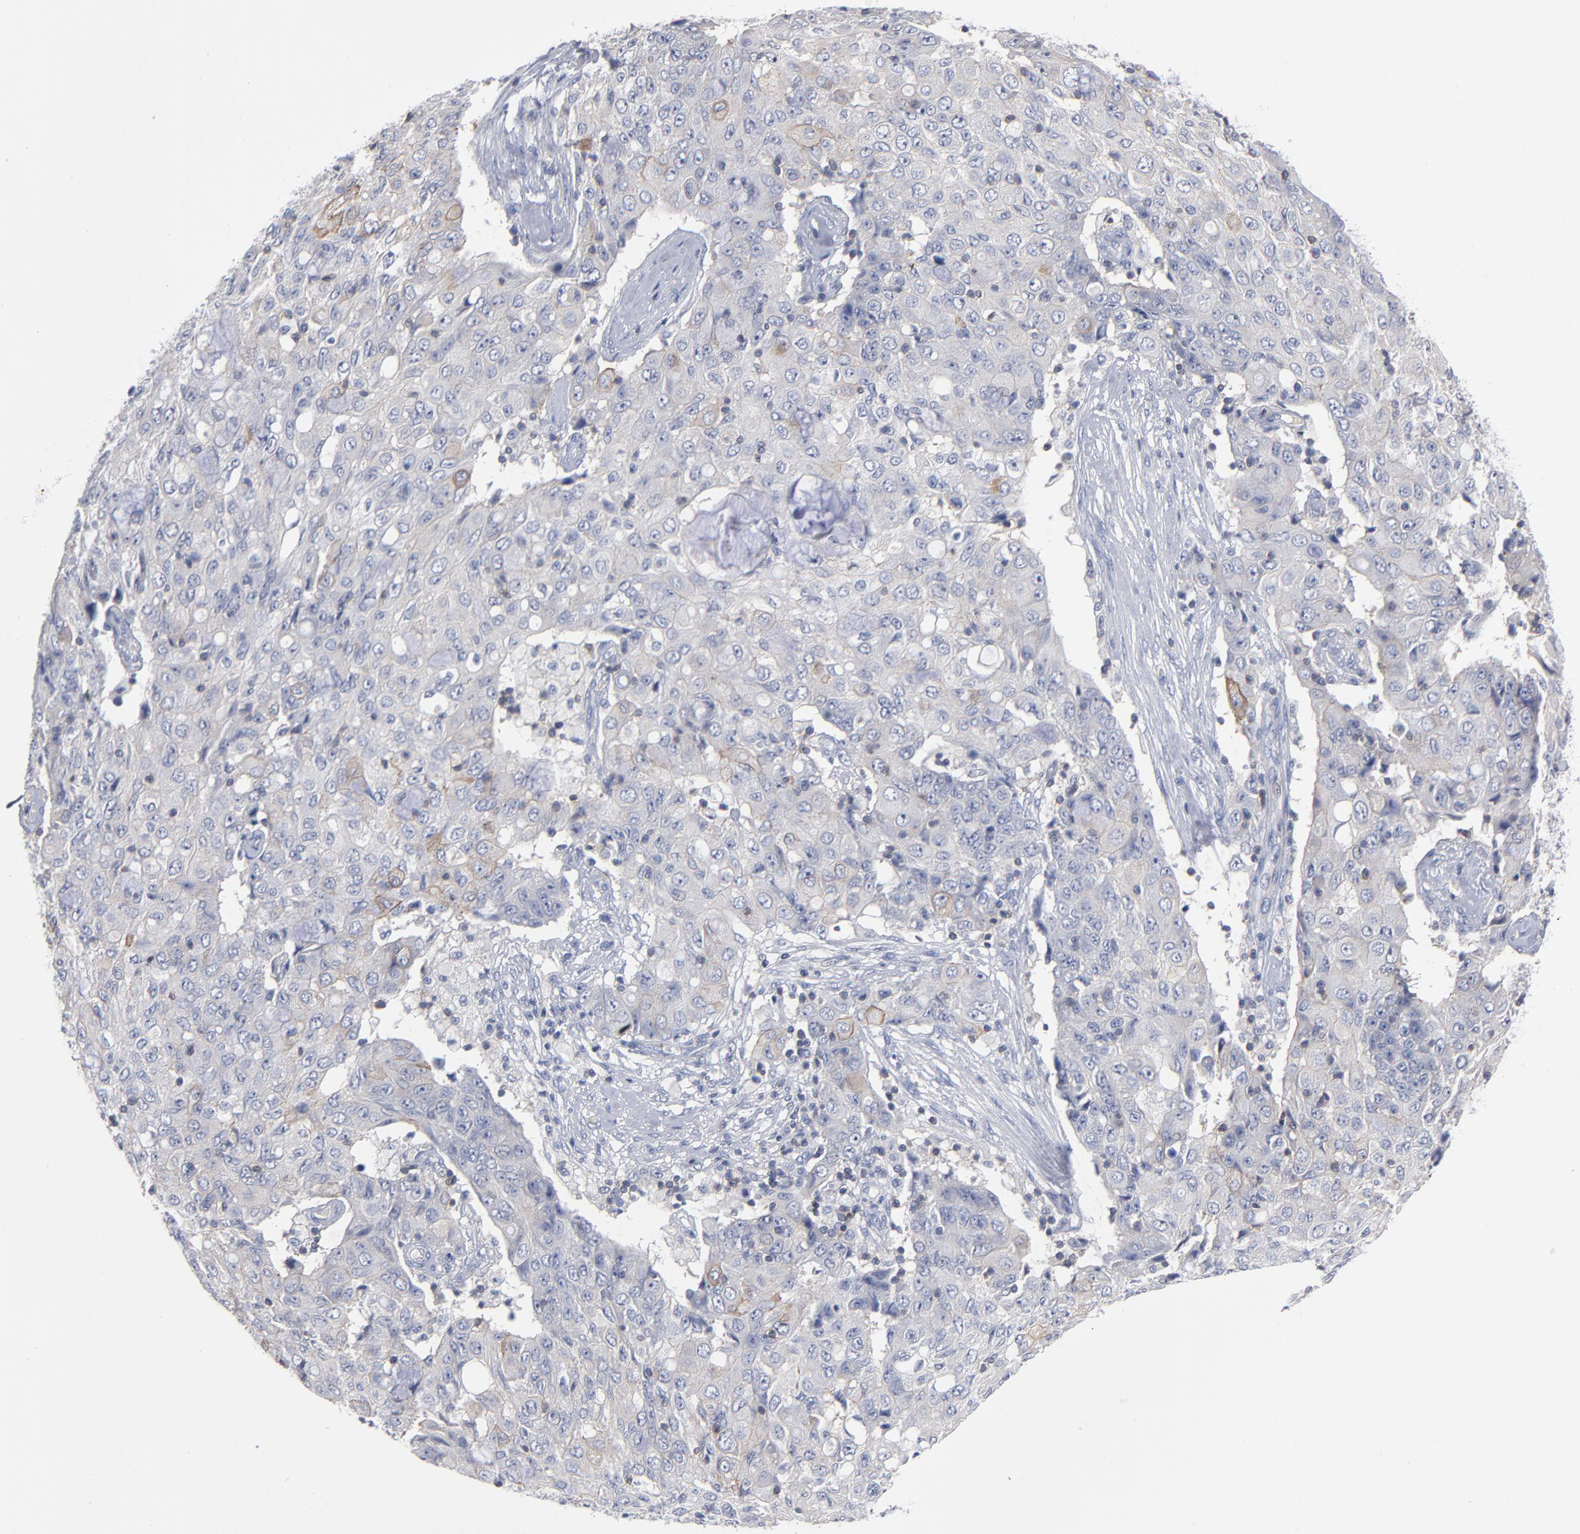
{"staining": {"intensity": "weak", "quantity": "<25%", "location": "cytoplasmic/membranous"}, "tissue": "ovarian cancer", "cell_type": "Tumor cells", "image_type": "cancer", "snomed": [{"axis": "morphology", "description": "Carcinoma, endometroid"}, {"axis": "topography", "description": "Ovary"}], "caption": "Tumor cells are negative for brown protein staining in endometroid carcinoma (ovarian). The staining is performed using DAB (3,3'-diaminobenzidine) brown chromogen with nuclei counter-stained in using hematoxylin.", "gene": "PDLIM2", "patient": {"sex": "female", "age": 42}}